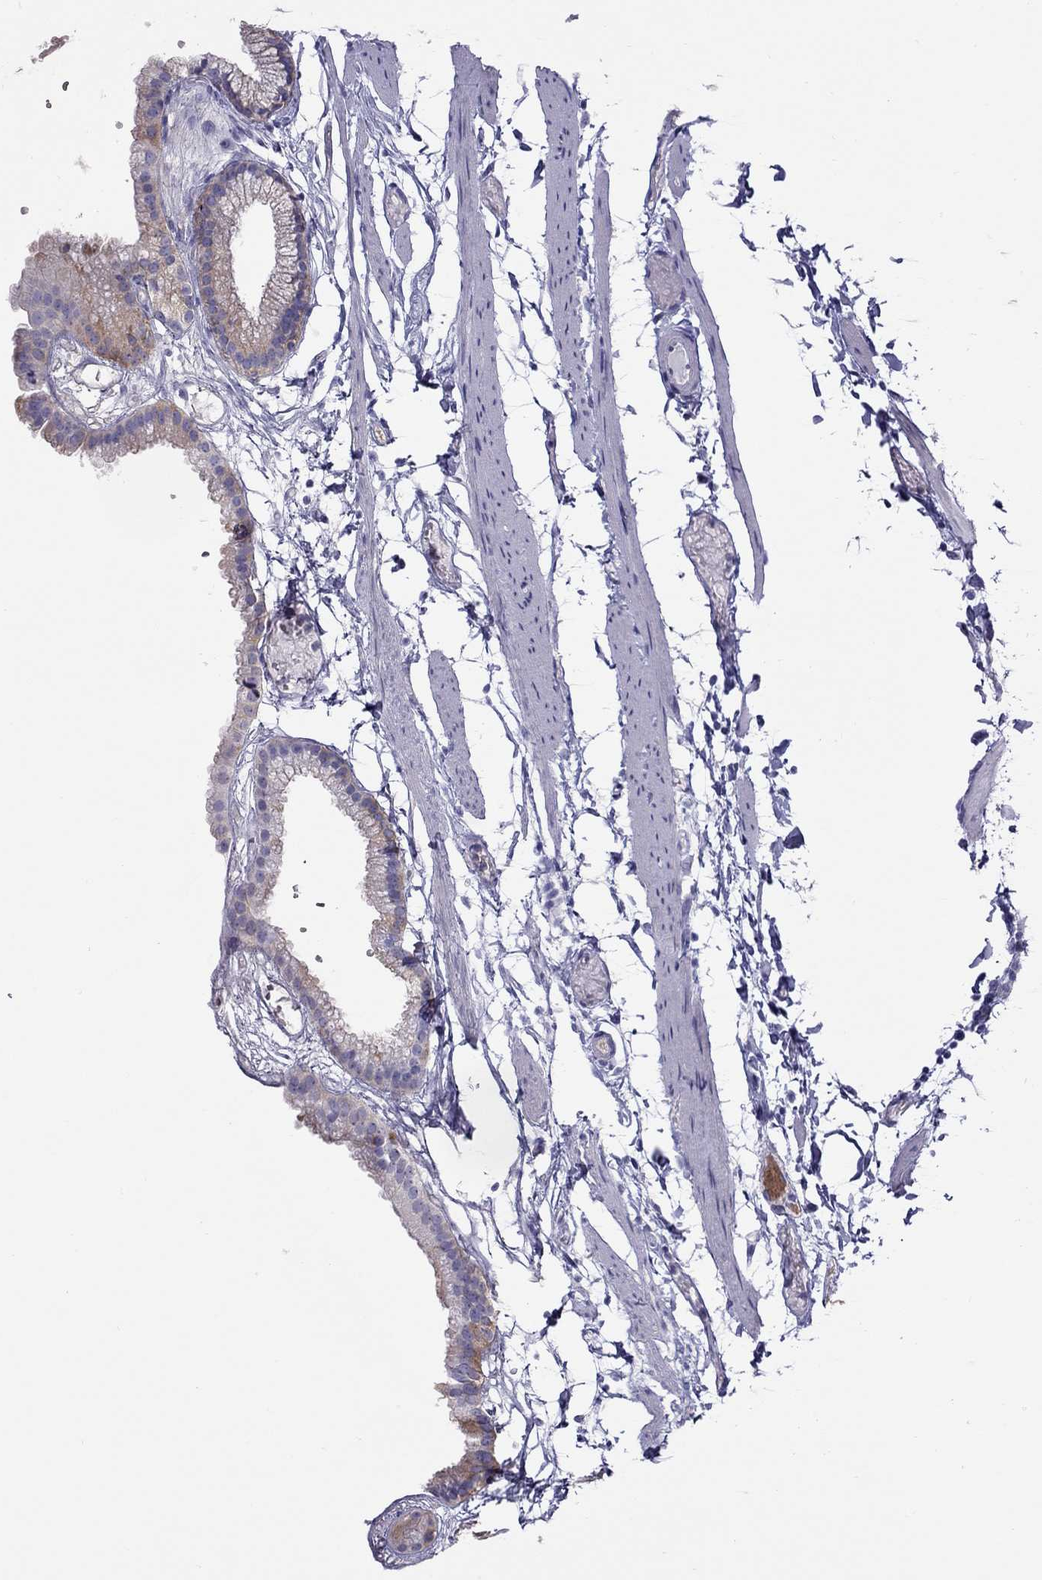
{"staining": {"intensity": "moderate", "quantity": "<25%", "location": "cytoplasmic/membranous"}, "tissue": "gallbladder", "cell_type": "Glandular cells", "image_type": "normal", "snomed": [{"axis": "morphology", "description": "Normal tissue, NOS"}, {"axis": "topography", "description": "Gallbladder"}], "caption": "Protein staining of benign gallbladder shows moderate cytoplasmic/membranous staining in approximately <25% of glandular cells. (DAB (3,3'-diaminobenzidine) IHC with brightfield microscopy, high magnification).", "gene": "ALOX15B", "patient": {"sex": "female", "age": 45}}